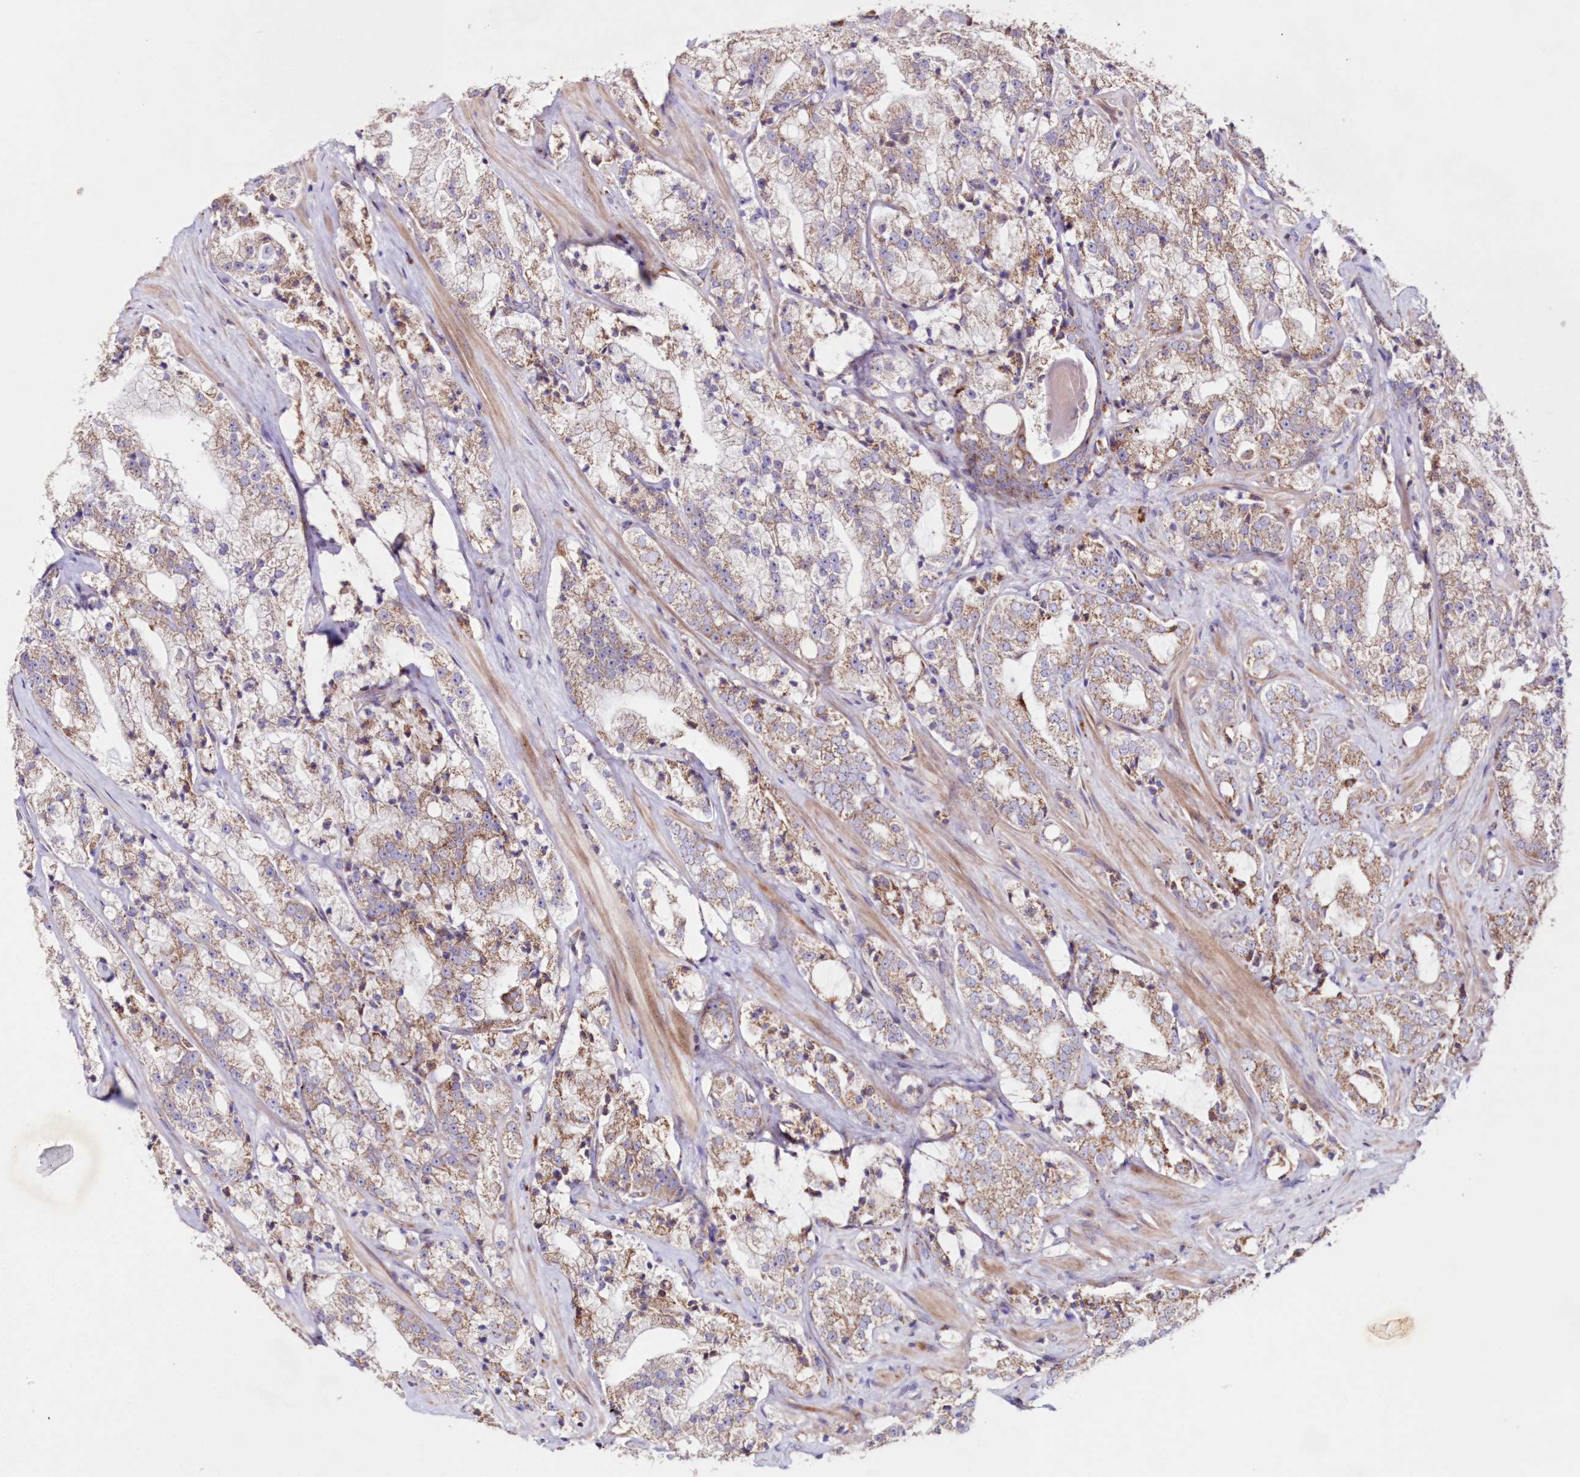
{"staining": {"intensity": "weak", "quantity": "25%-75%", "location": "cytoplasmic/membranous"}, "tissue": "prostate cancer", "cell_type": "Tumor cells", "image_type": "cancer", "snomed": [{"axis": "morphology", "description": "Adenocarcinoma, High grade"}, {"axis": "topography", "description": "Prostate"}], "caption": "IHC of adenocarcinoma (high-grade) (prostate) shows low levels of weak cytoplasmic/membranous positivity in approximately 25%-75% of tumor cells. (Brightfield microscopy of DAB IHC at high magnification).", "gene": "HADHB", "patient": {"sex": "male", "age": 64}}